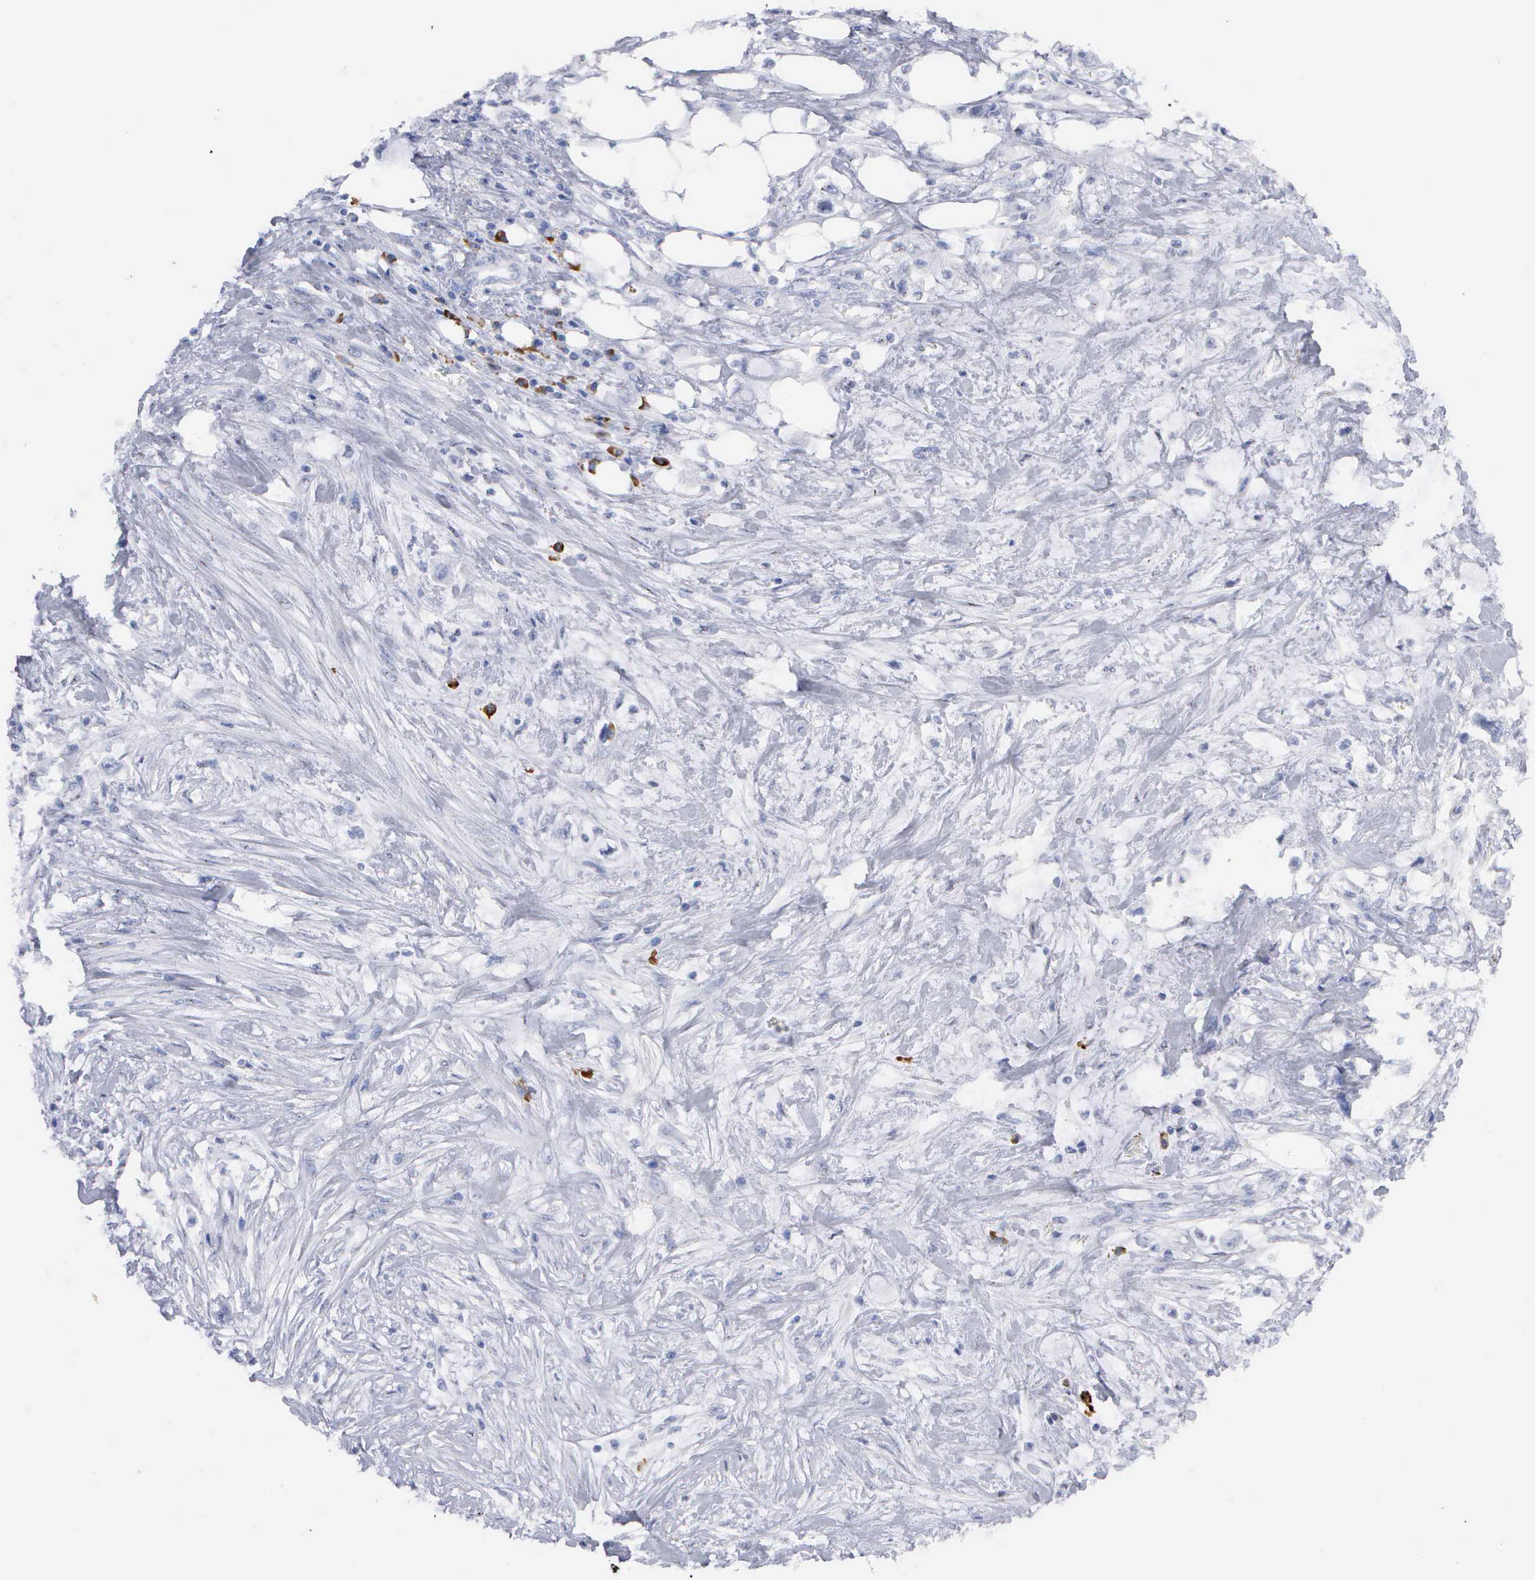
{"staining": {"intensity": "negative", "quantity": "none", "location": "none"}, "tissue": "pancreatic cancer", "cell_type": "Tumor cells", "image_type": "cancer", "snomed": [{"axis": "morphology", "description": "Adenocarcinoma, NOS"}, {"axis": "topography", "description": "Pancreas"}, {"axis": "topography", "description": "Stomach, upper"}], "caption": "This is a photomicrograph of IHC staining of pancreatic cancer, which shows no positivity in tumor cells.", "gene": "ASPHD2", "patient": {"sex": "male", "age": 77}}